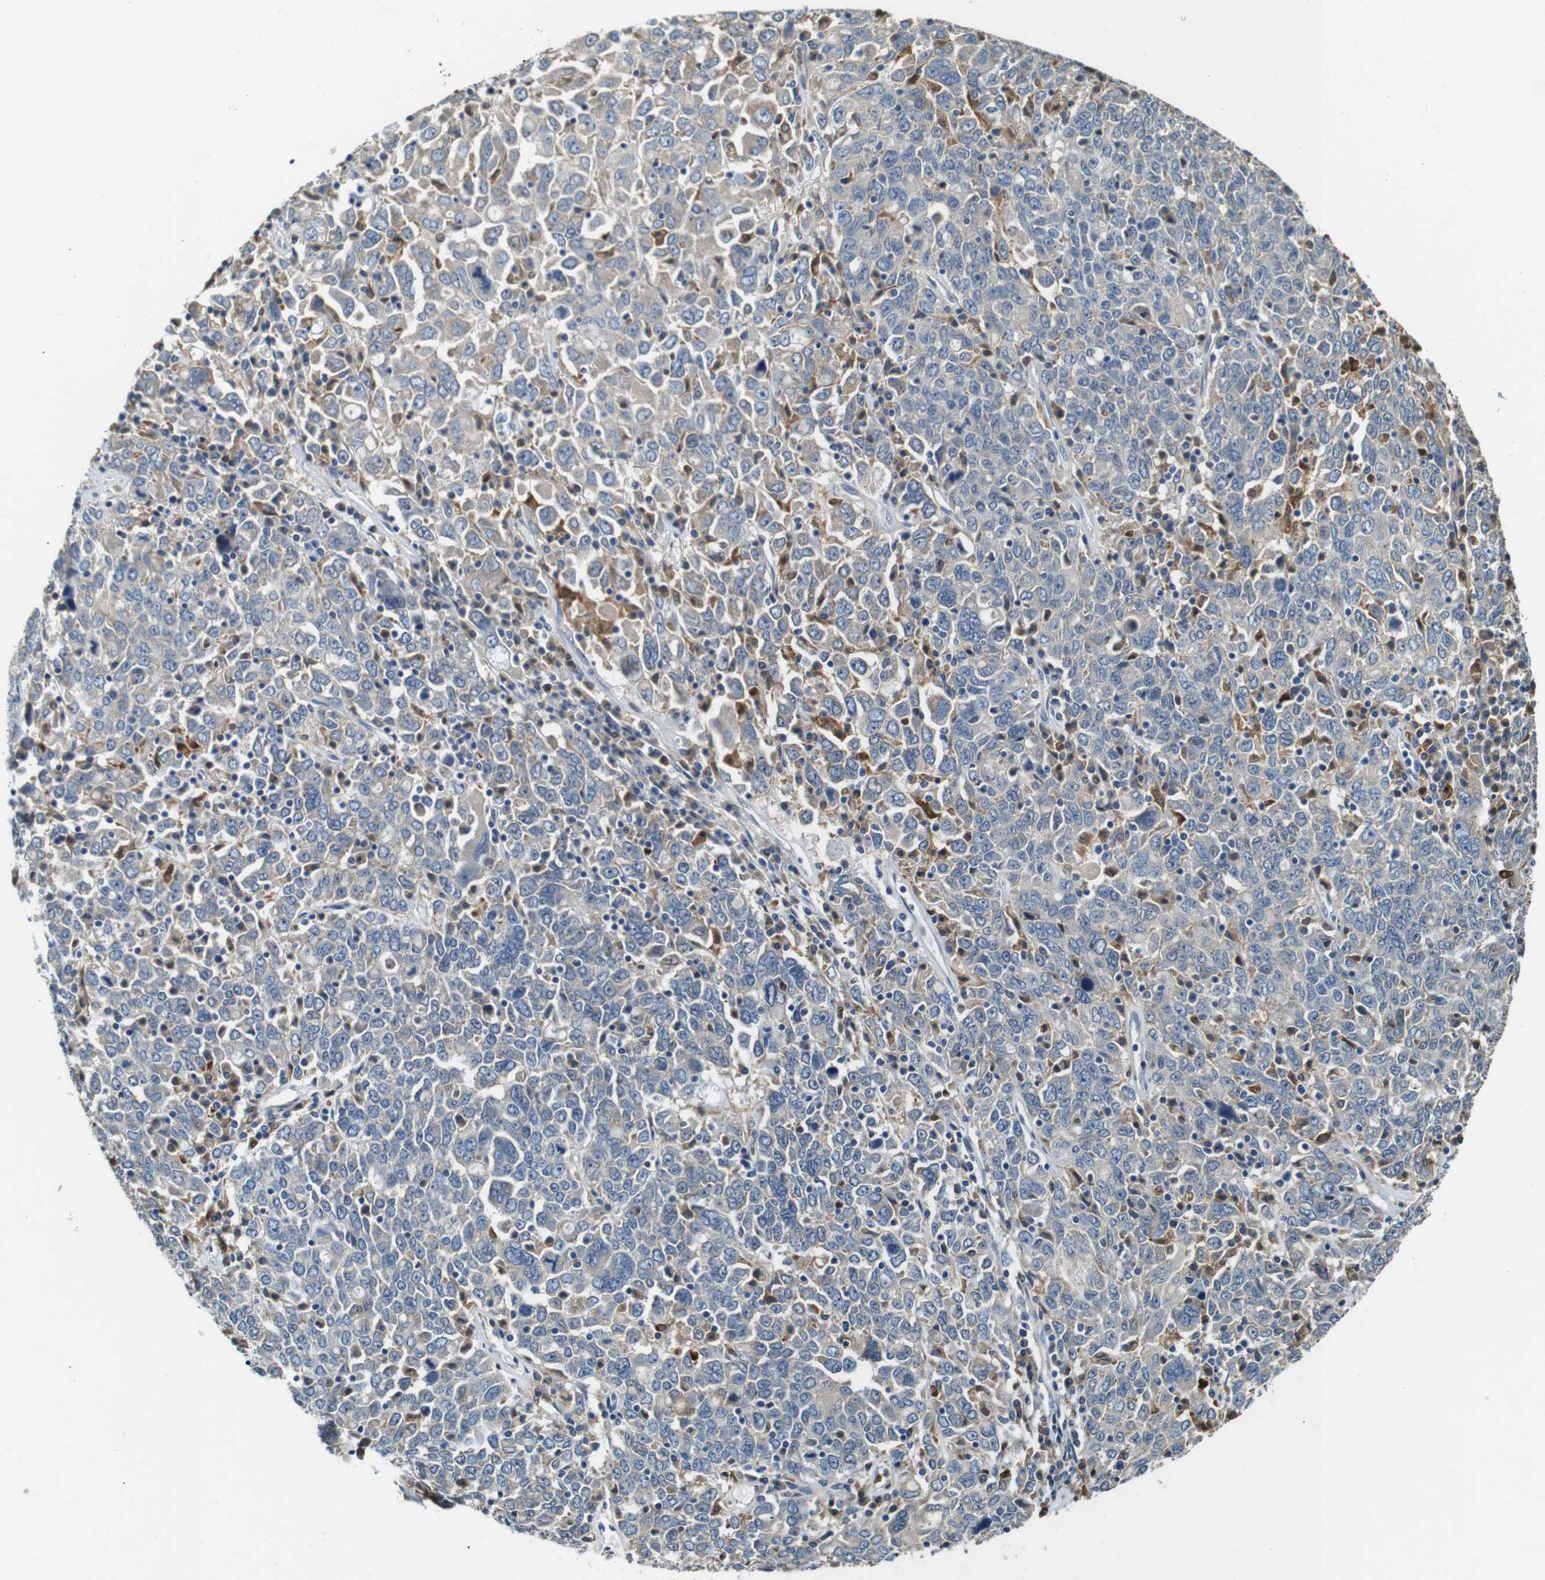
{"staining": {"intensity": "weak", "quantity": "<25%", "location": "cytoplasmic/membranous"}, "tissue": "ovarian cancer", "cell_type": "Tumor cells", "image_type": "cancer", "snomed": [{"axis": "morphology", "description": "Carcinoma, endometroid"}, {"axis": "topography", "description": "Ovary"}], "caption": "There is no significant expression in tumor cells of ovarian endometroid carcinoma.", "gene": "NEBL", "patient": {"sex": "female", "age": 62}}